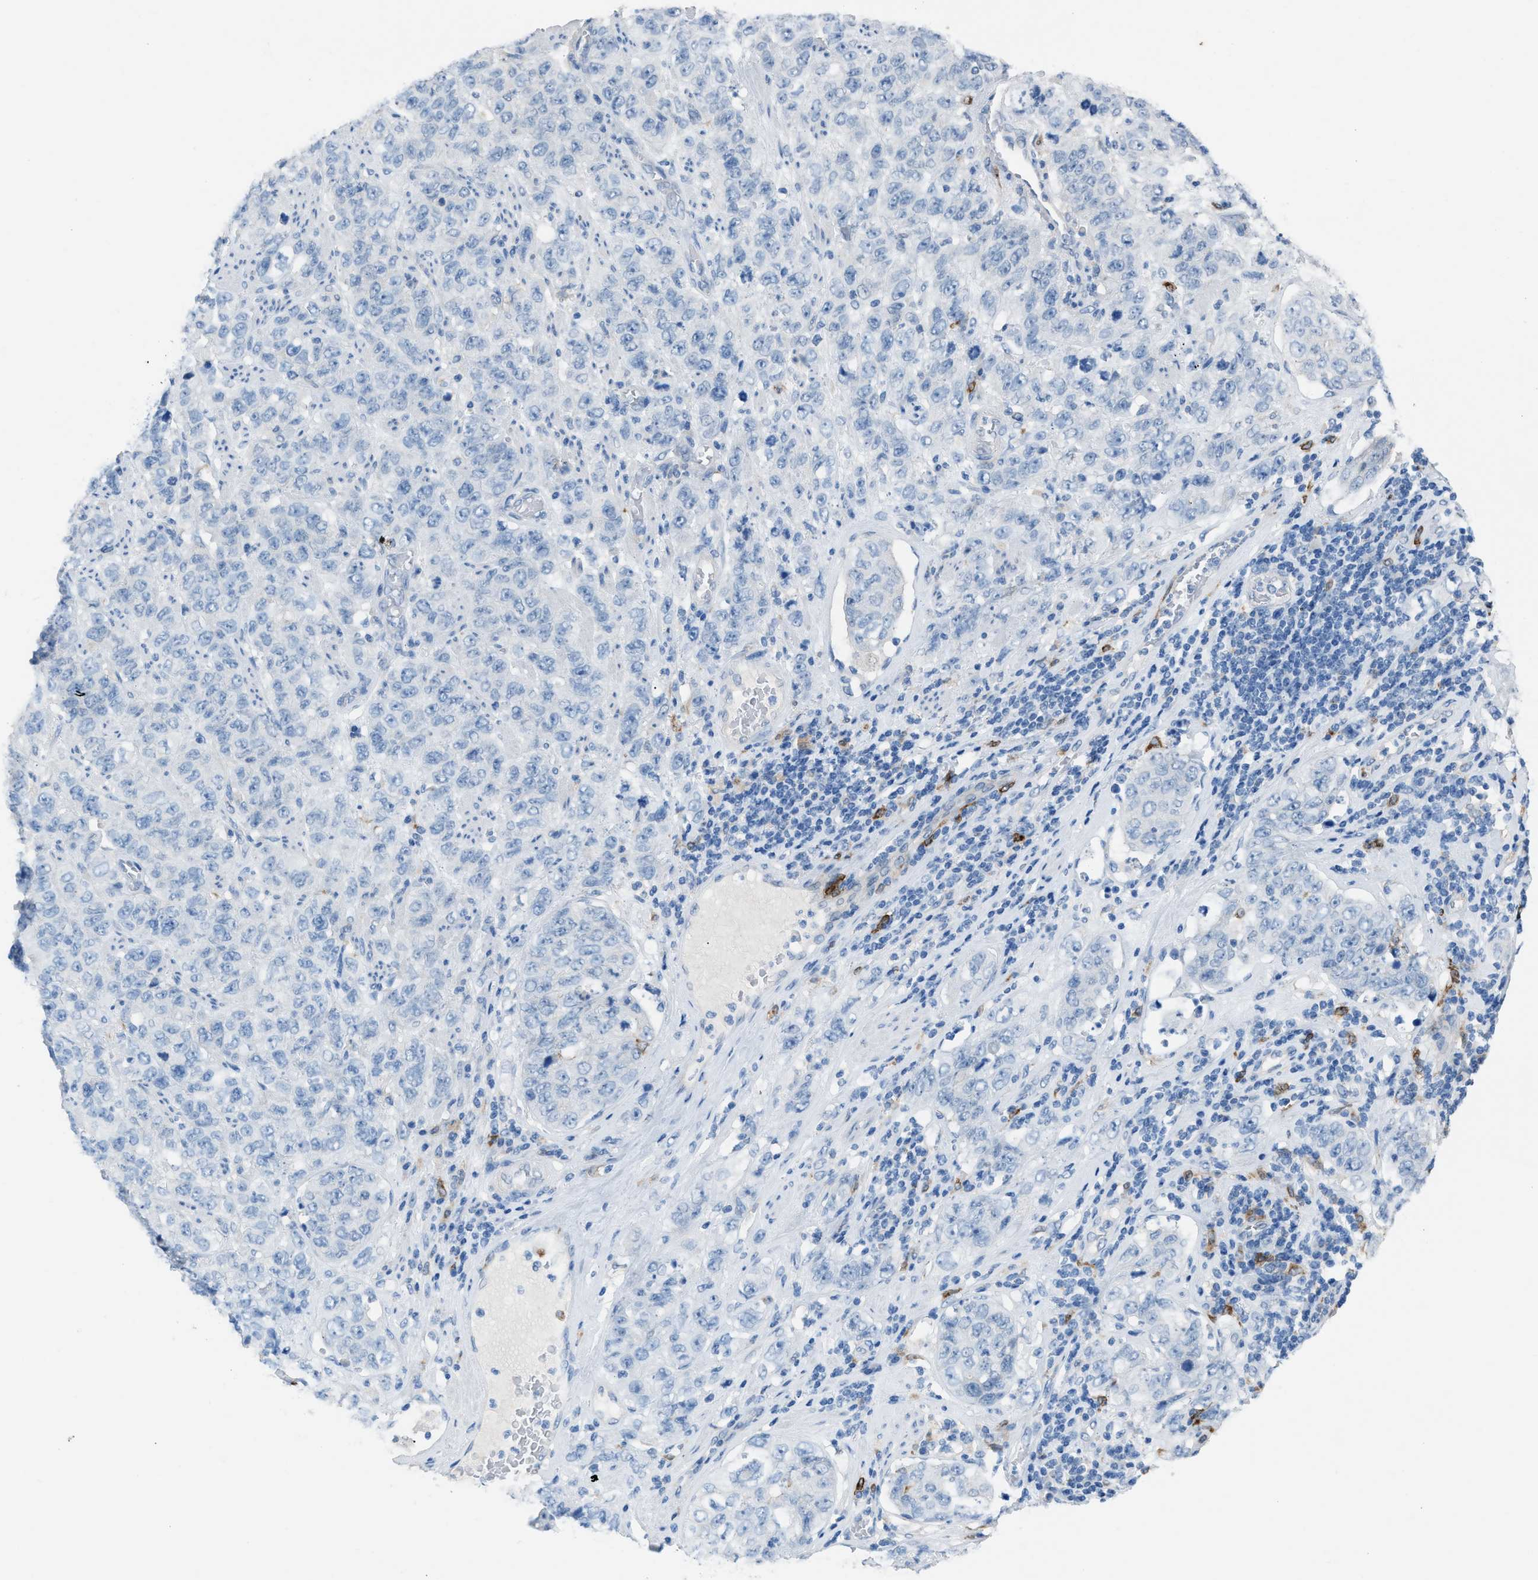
{"staining": {"intensity": "negative", "quantity": "none", "location": "none"}, "tissue": "stomach cancer", "cell_type": "Tumor cells", "image_type": "cancer", "snomed": [{"axis": "morphology", "description": "Adenocarcinoma, NOS"}, {"axis": "topography", "description": "Stomach"}], "caption": "This is an IHC image of human stomach adenocarcinoma. There is no positivity in tumor cells.", "gene": "CLEC10A", "patient": {"sex": "male", "age": 48}}